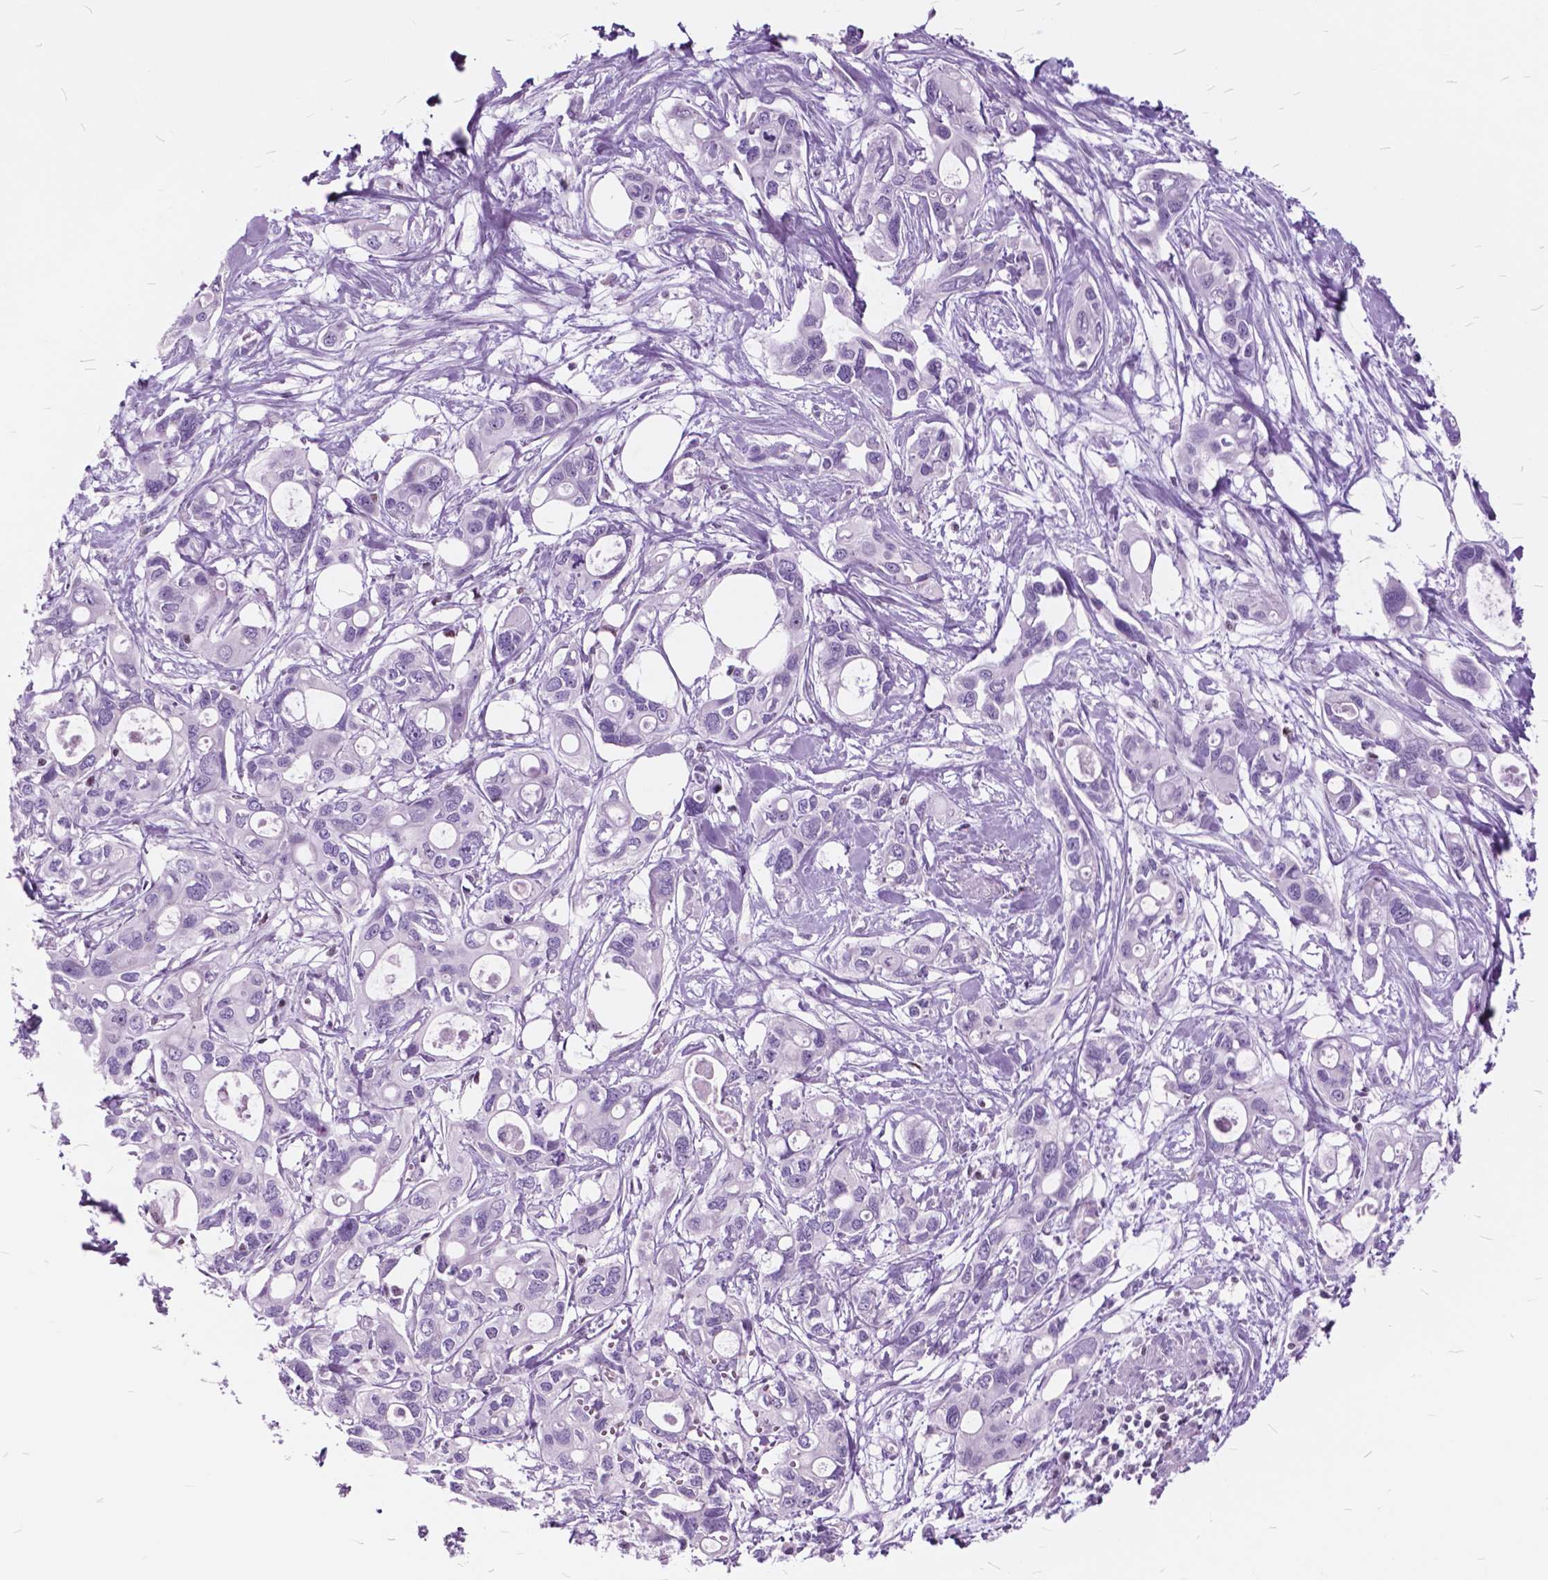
{"staining": {"intensity": "negative", "quantity": "none", "location": "none"}, "tissue": "pancreatic cancer", "cell_type": "Tumor cells", "image_type": "cancer", "snomed": [{"axis": "morphology", "description": "Adenocarcinoma, NOS"}, {"axis": "topography", "description": "Pancreas"}], "caption": "High magnification brightfield microscopy of adenocarcinoma (pancreatic) stained with DAB (brown) and counterstained with hematoxylin (blue): tumor cells show no significant staining.", "gene": "SP140", "patient": {"sex": "male", "age": 60}}